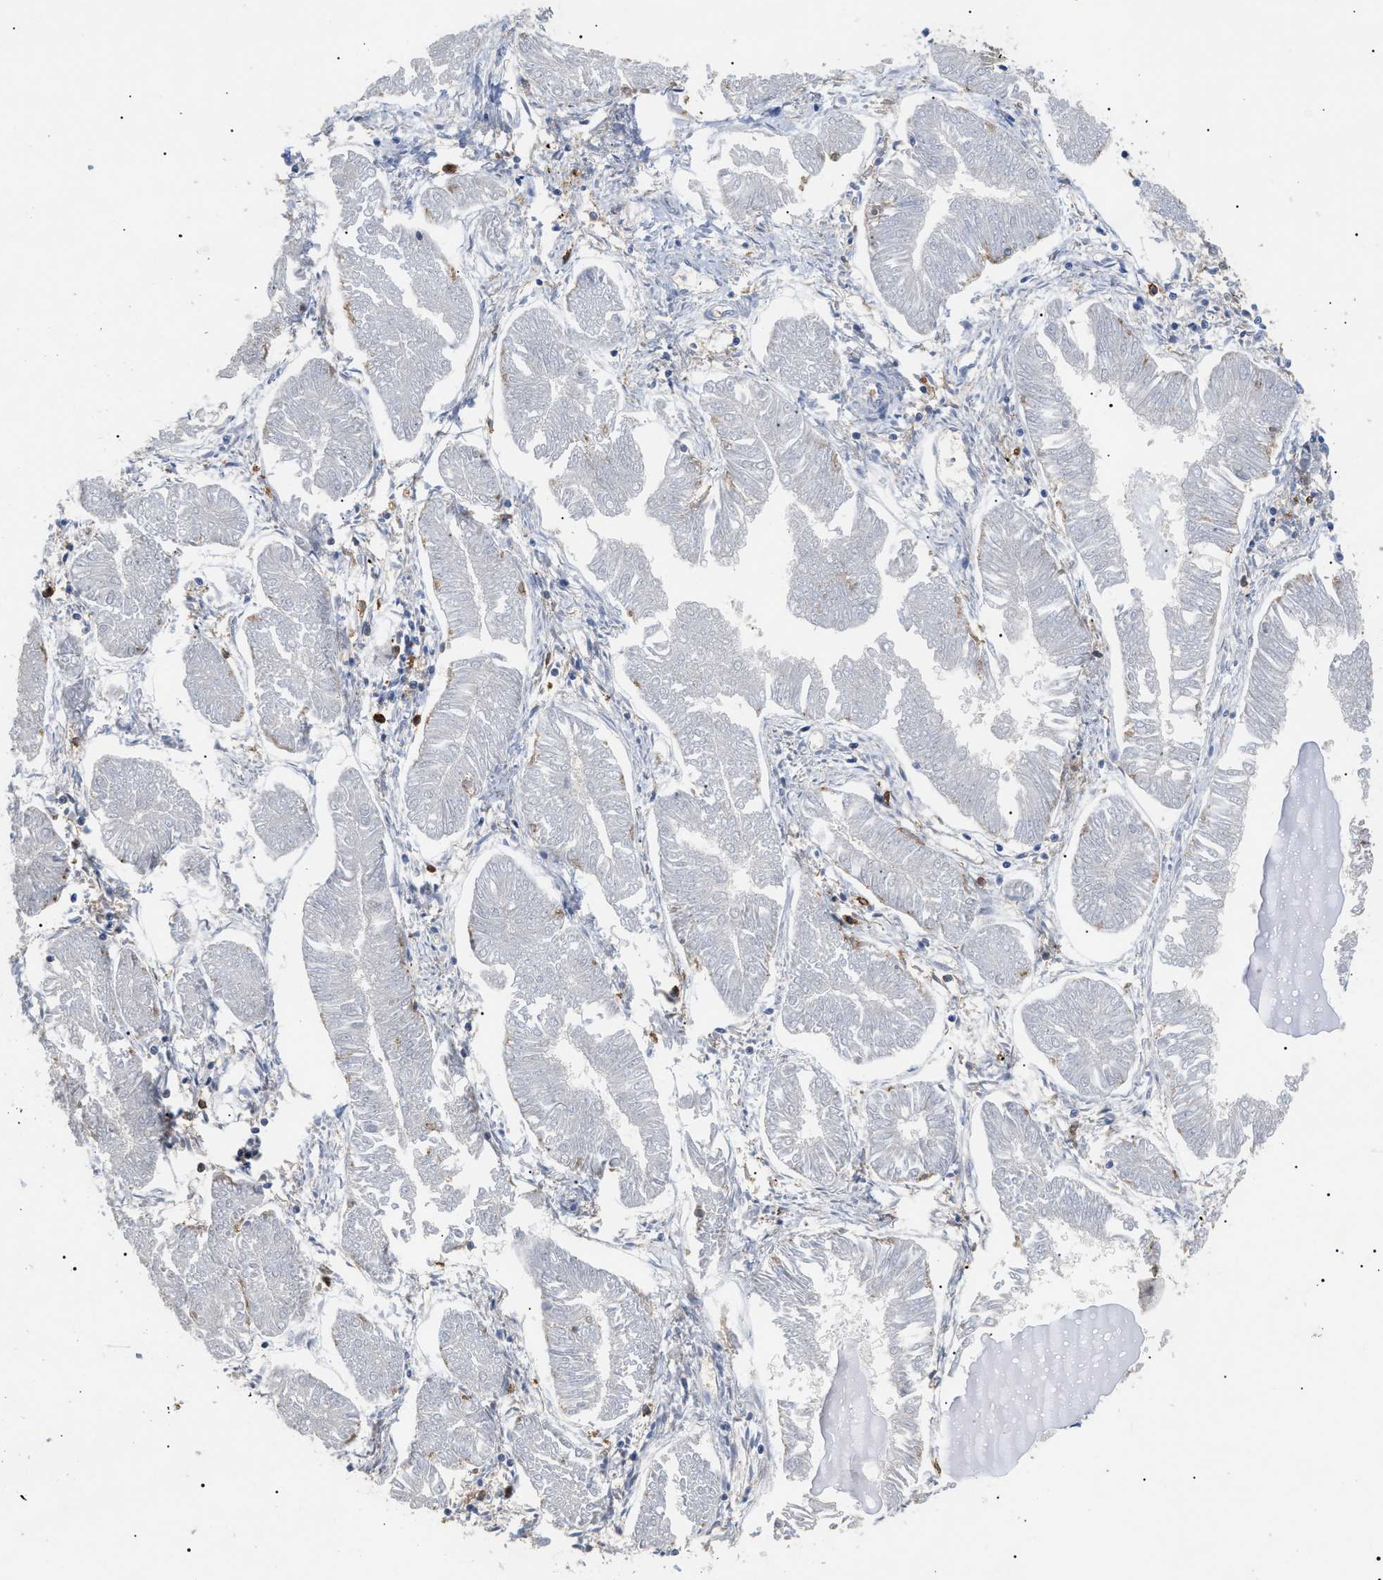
{"staining": {"intensity": "negative", "quantity": "none", "location": "none"}, "tissue": "endometrial cancer", "cell_type": "Tumor cells", "image_type": "cancer", "snomed": [{"axis": "morphology", "description": "Adenocarcinoma, NOS"}, {"axis": "topography", "description": "Endometrium"}], "caption": "Endometrial cancer was stained to show a protein in brown. There is no significant staining in tumor cells.", "gene": "CD300A", "patient": {"sex": "female", "age": 53}}